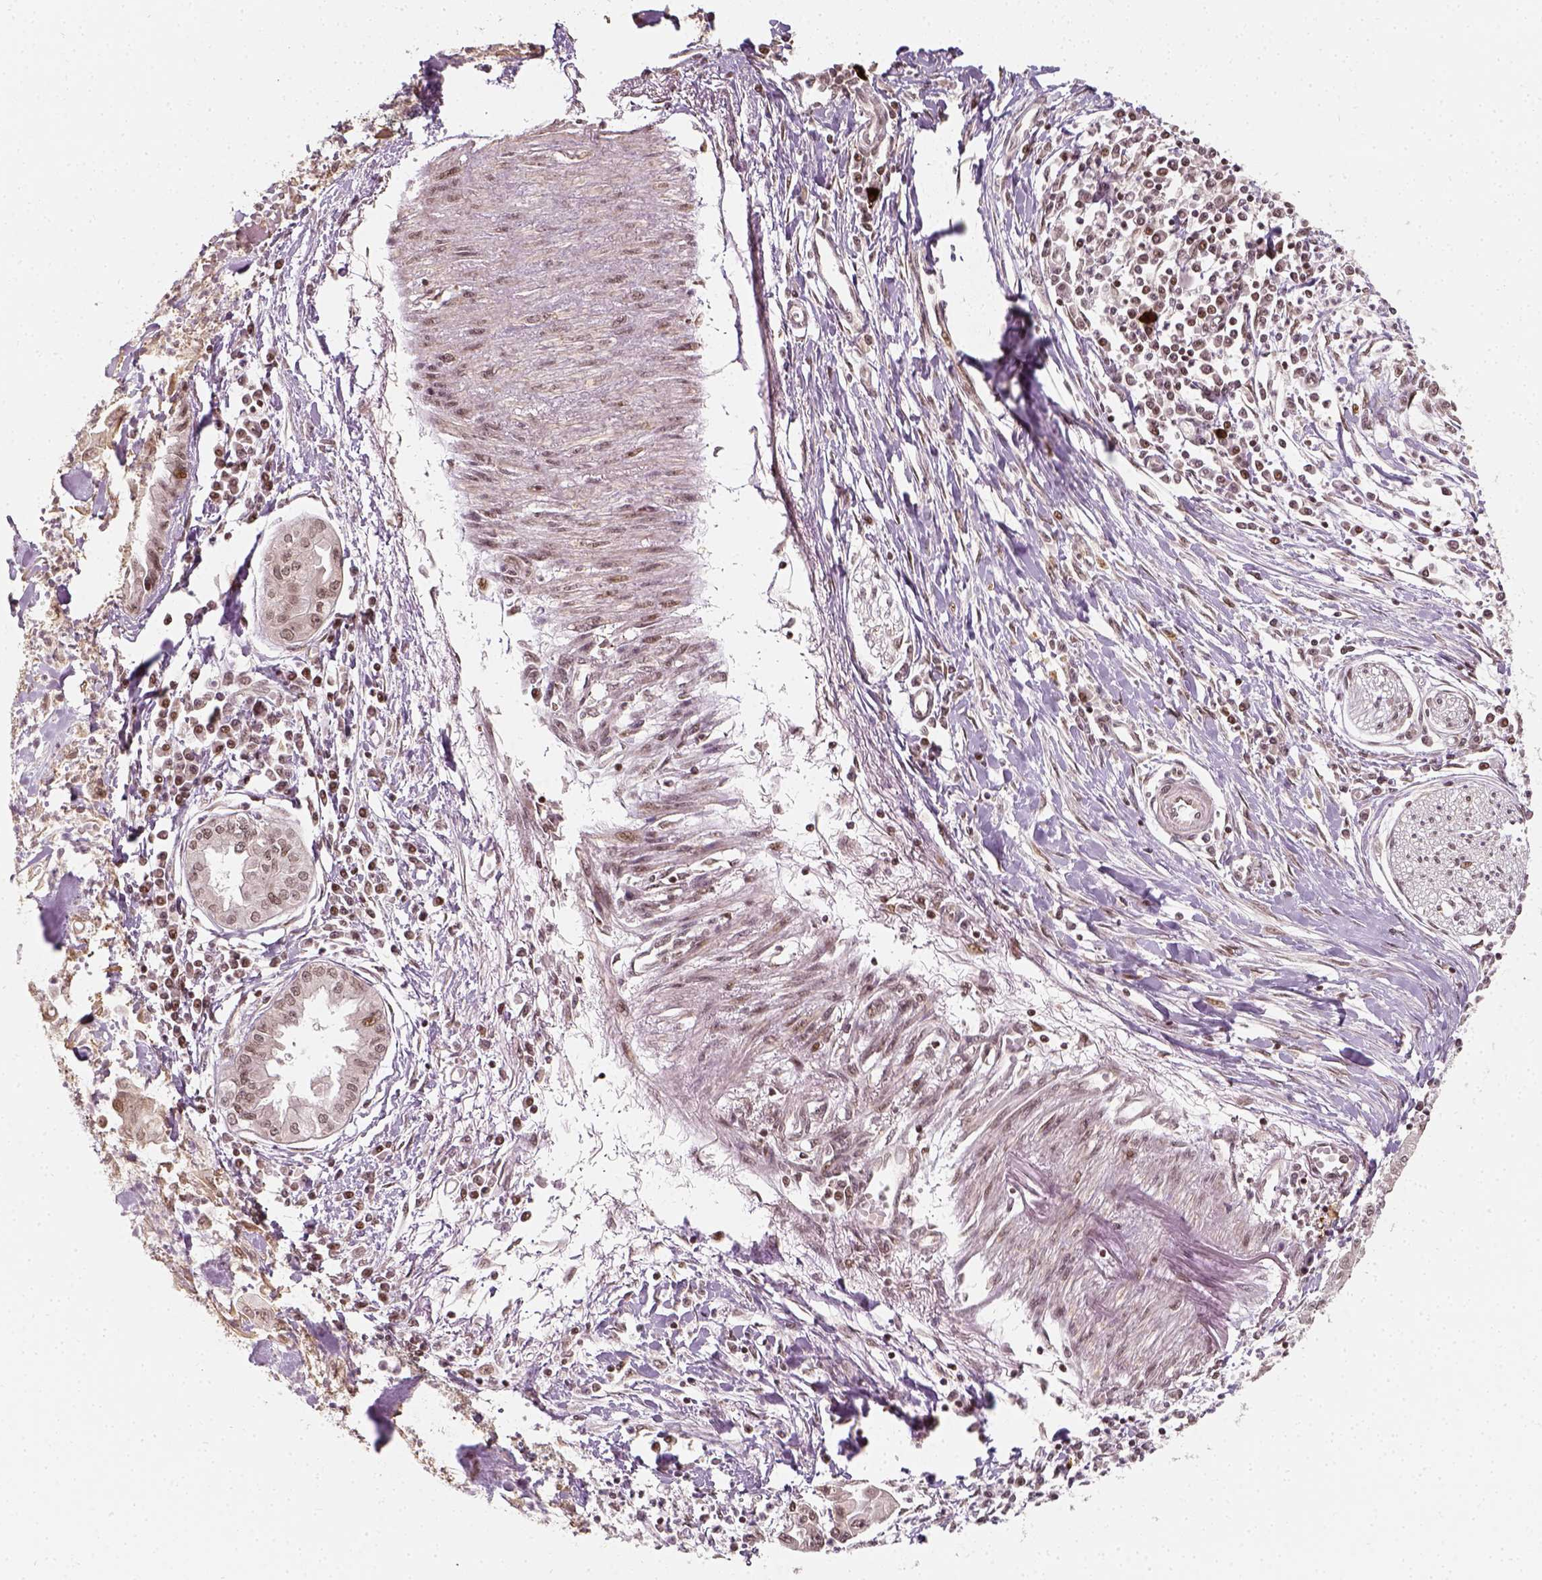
{"staining": {"intensity": "moderate", "quantity": "<25%", "location": "nuclear"}, "tissue": "pancreatic cancer", "cell_type": "Tumor cells", "image_type": "cancer", "snomed": [{"axis": "morphology", "description": "Adenocarcinoma, NOS"}, {"axis": "topography", "description": "Pancreas"}], "caption": "High-power microscopy captured an IHC histopathology image of pancreatic cancer, revealing moderate nuclear staining in approximately <25% of tumor cells.", "gene": "ZMAT3", "patient": {"sex": "male", "age": 72}}